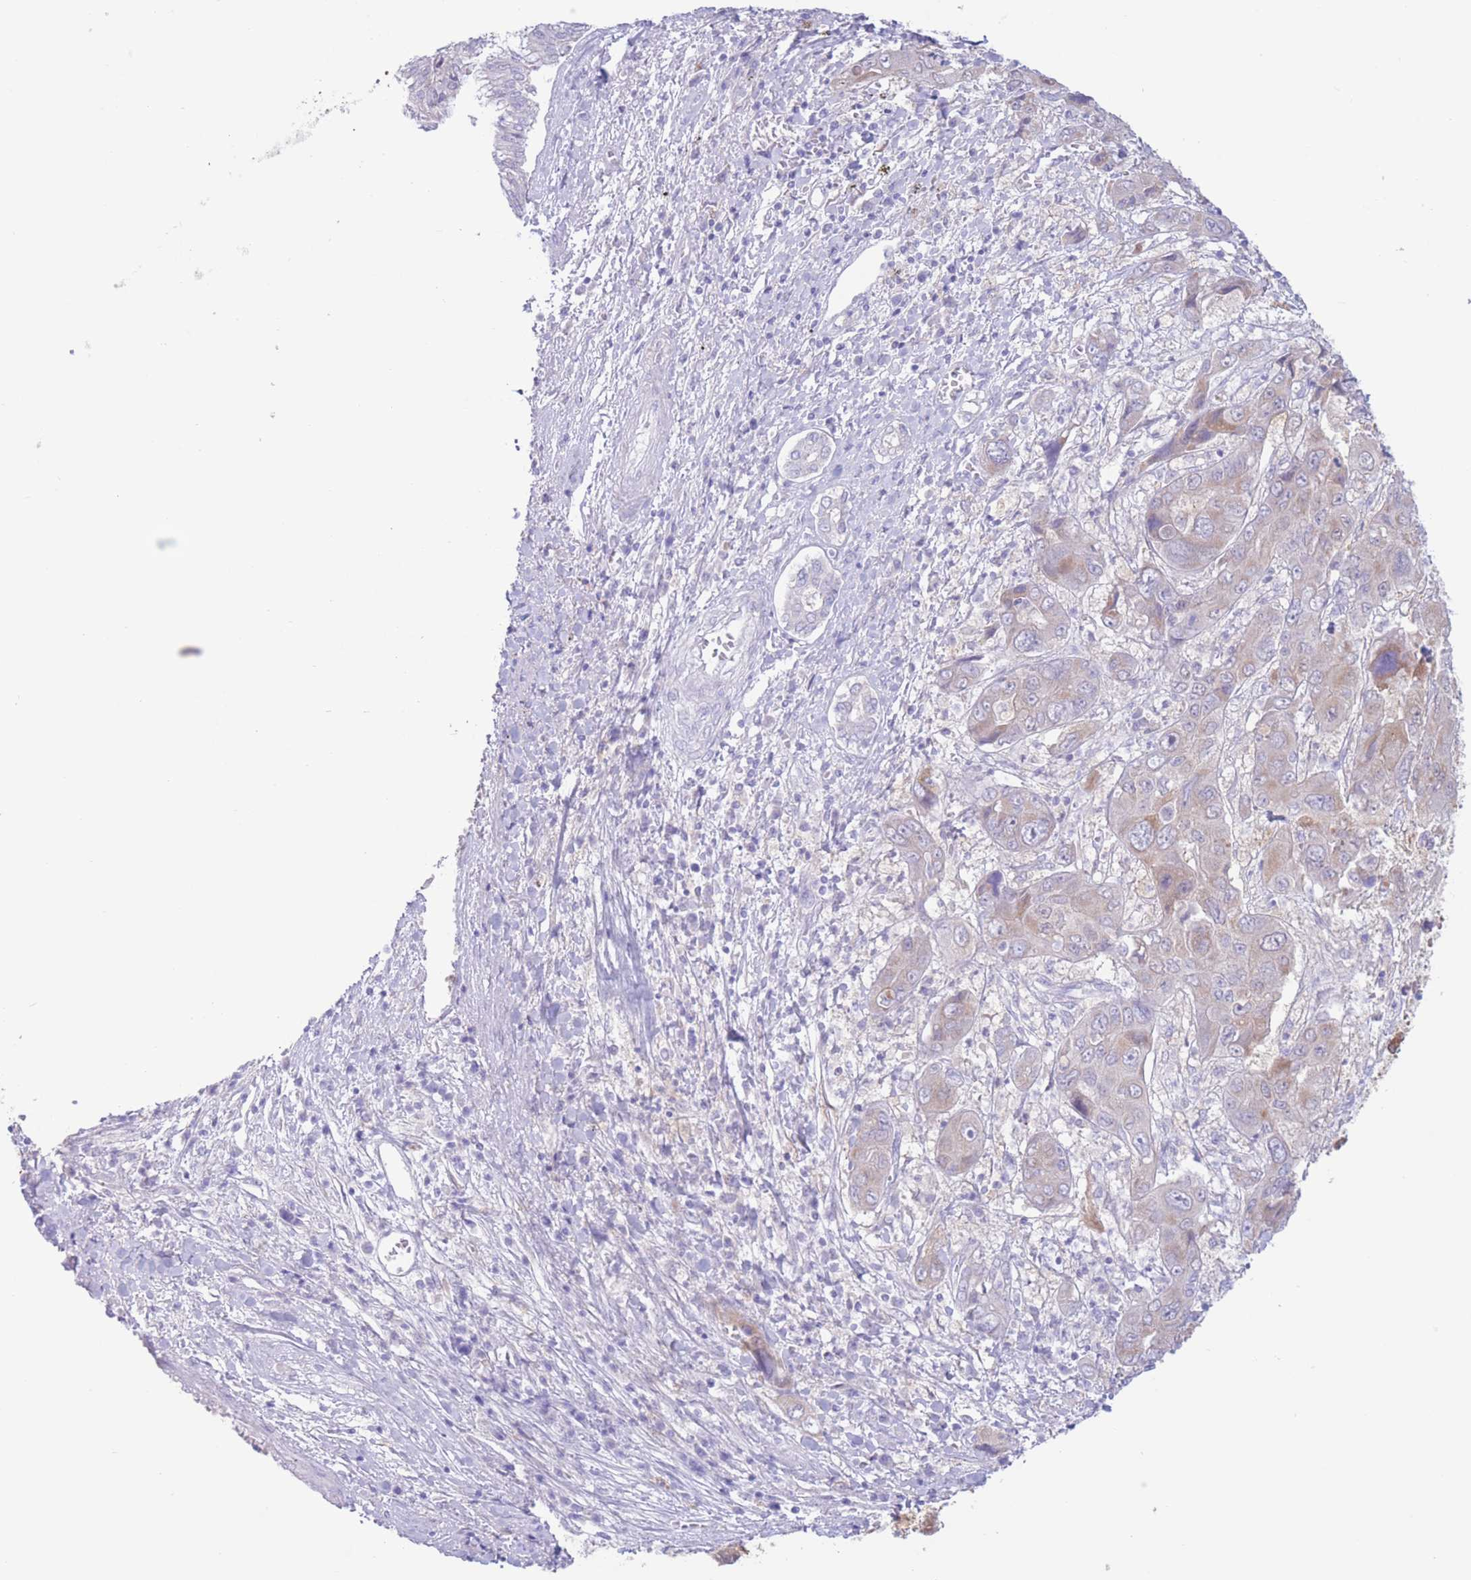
{"staining": {"intensity": "moderate", "quantity": "<25%", "location": "cytoplasmic/membranous"}, "tissue": "liver cancer", "cell_type": "Tumor cells", "image_type": "cancer", "snomed": [{"axis": "morphology", "description": "Cholangiocarcinoma"}, {"axis": "topography", "description": "Liver"}], "caption": "Moderate cytoplasmic/membranous protein expression is appreciated in about <25% of tumor cells in liver cancer.", "gene": "FAH", "patient": {"sex": "male", "age": 67}}